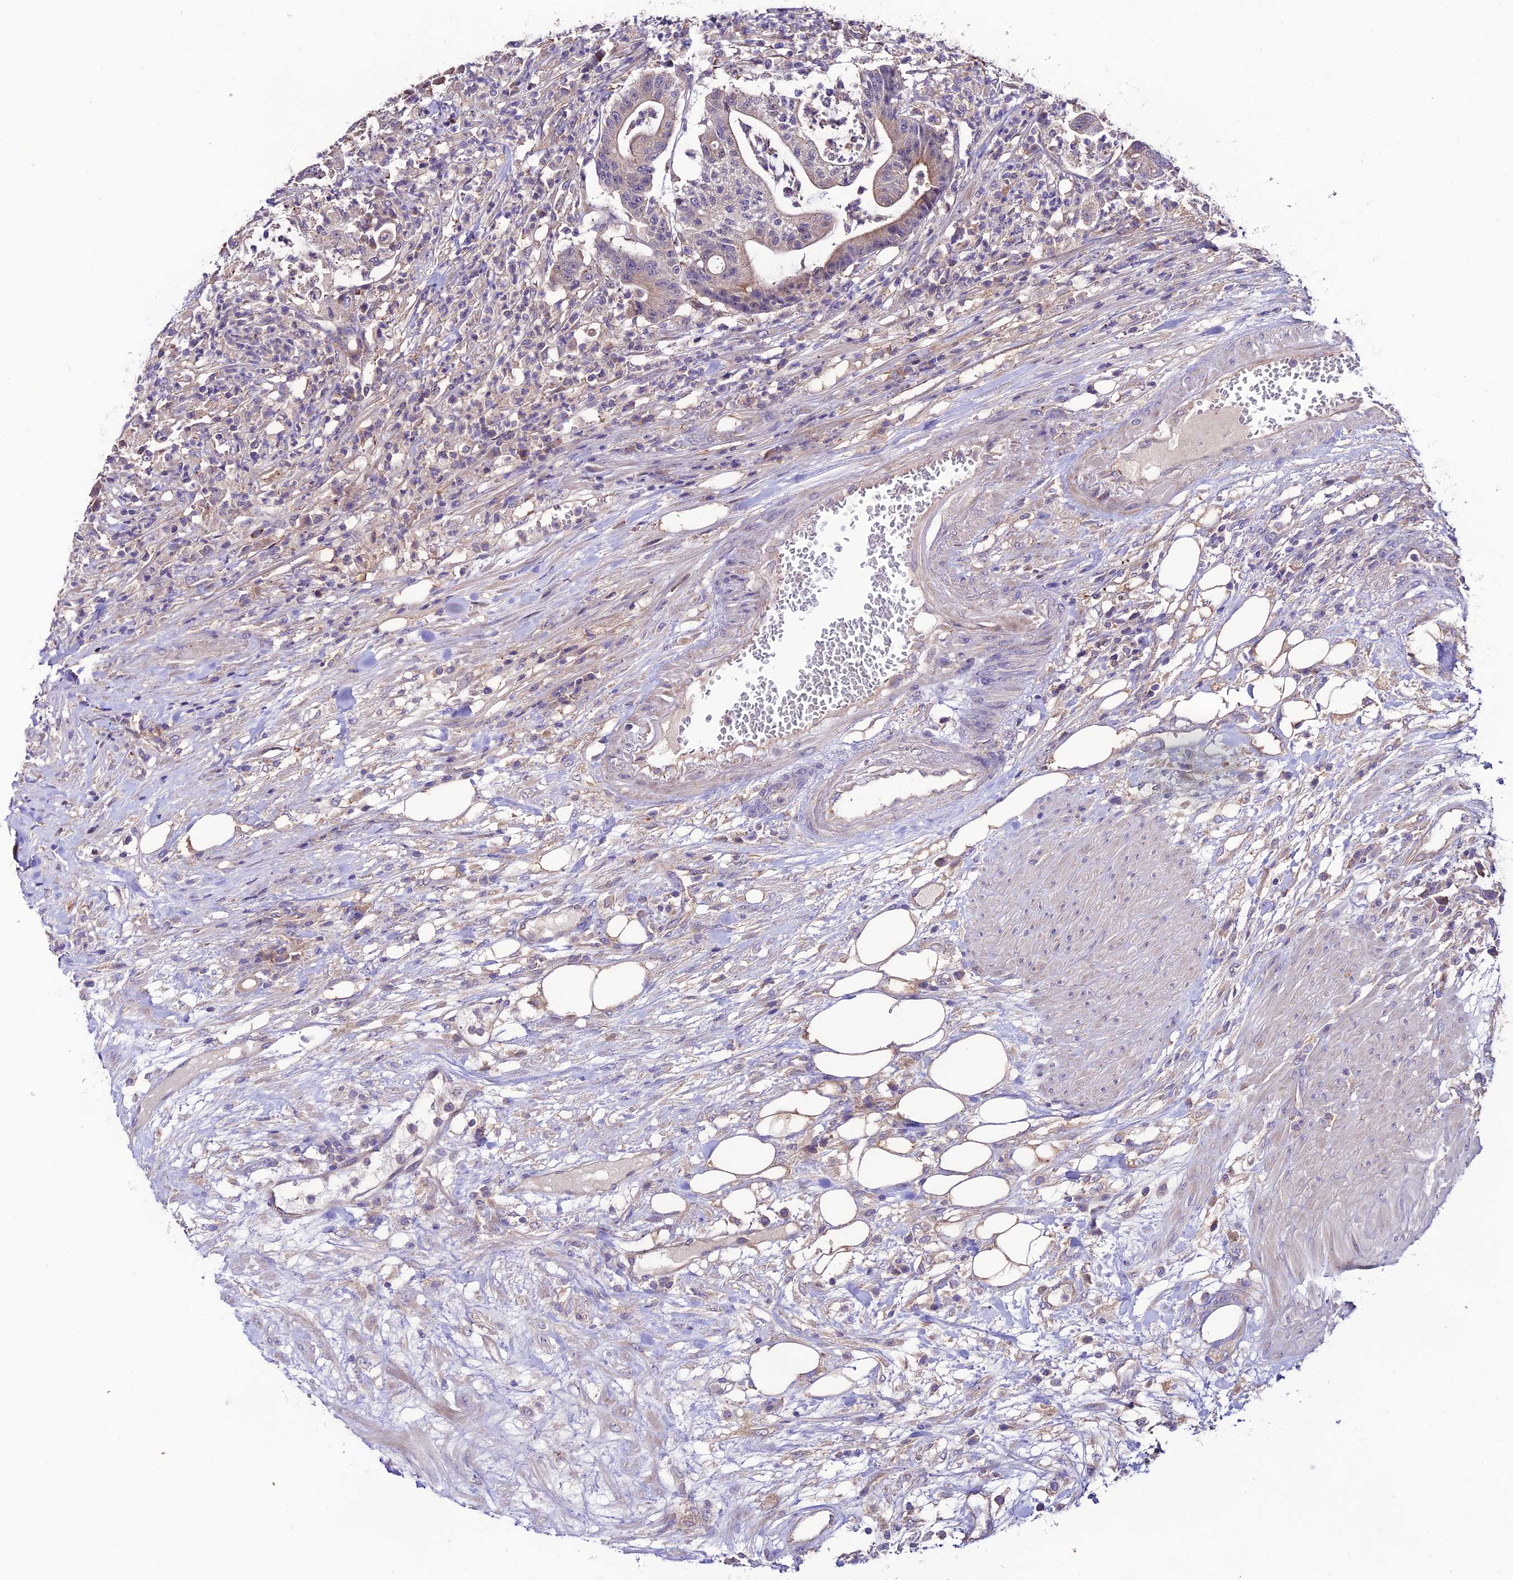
{"staining": {"intensity": "weak", "quantity": "25%-75%", "location": "cytoplasmic/membranous"}, "tissue": "colorectal cancer", "cell_type": "Tumor cells", "image_type": "cancer", "snomed": [{"axis": "morphology", "description": "Adenocarcinoma, NOS"}, {"axis": "topography", "description": "Colon"}], "caption": "IHC of human adenocarcinoma (colorectal) exhibits low levels of weak cytoplasmic/membranous positivity in about 25%-75% of tumor cells.", "gene": "BRME1", "patient": {"sex": "female", "age": 84}}